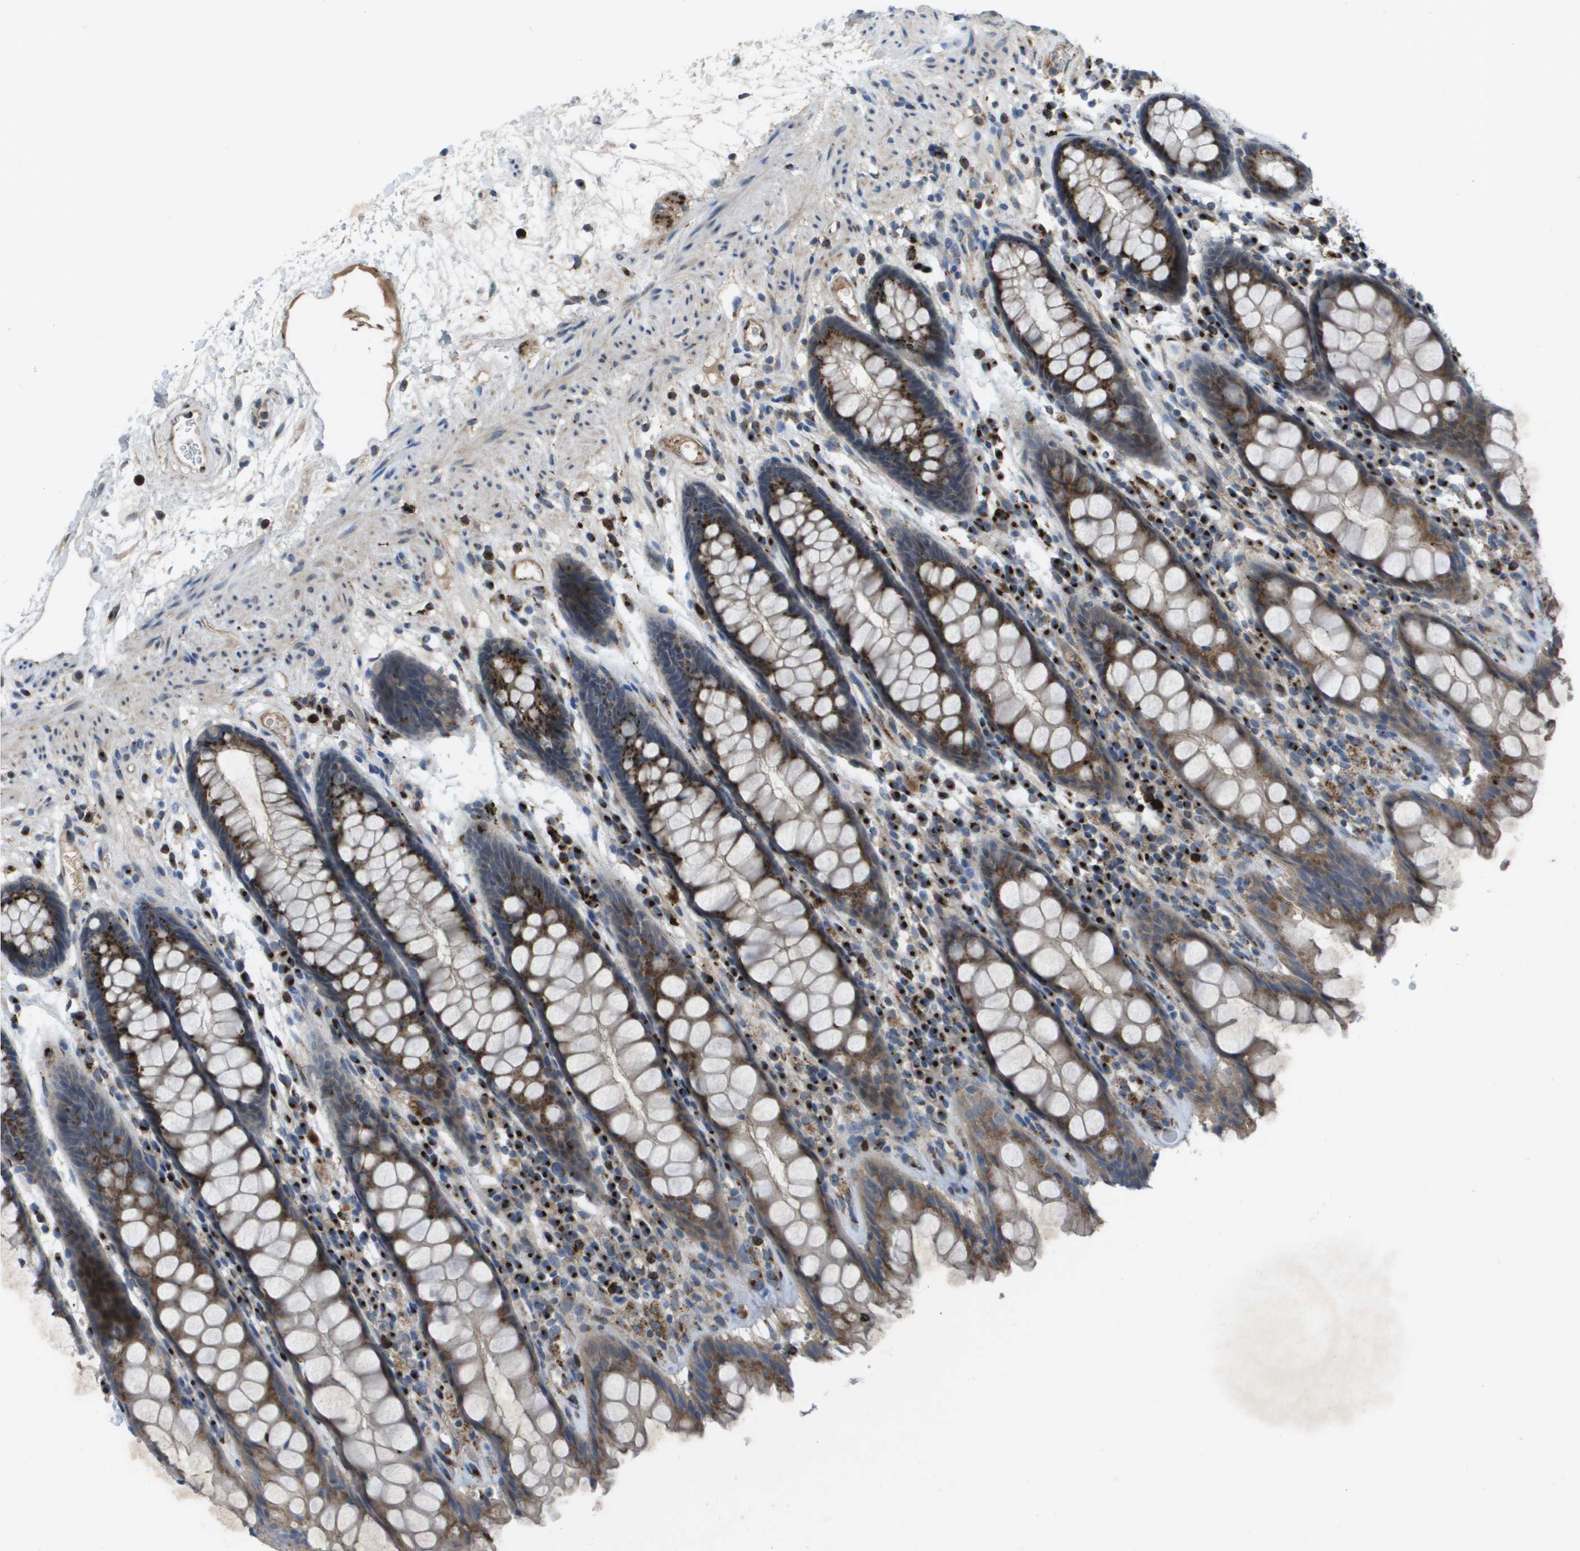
{"staining": {"intensity": "moderate", "quantity": ">75%", "location": "cytoplasmic/membranous"}, "tissue": "rectum", "cell_type": "Glandular cells", "image_type": "normal", "snomed": [{"axis": "morphology", "description": "Normal tissue, NOS"}, {"axis": "topography", "description": "Rectum"}], "caption": "High-magnification brightfield microscopy of benign rectum stained with DAB (brown) and counterstained with hematoxylin (blue). glandular cells exhibit moderate cytoplasmic/membranous positivity is present in approximately>75% of cells.", "gene": "QSOX2", "patient": {"sex": "male", "age": 64}}